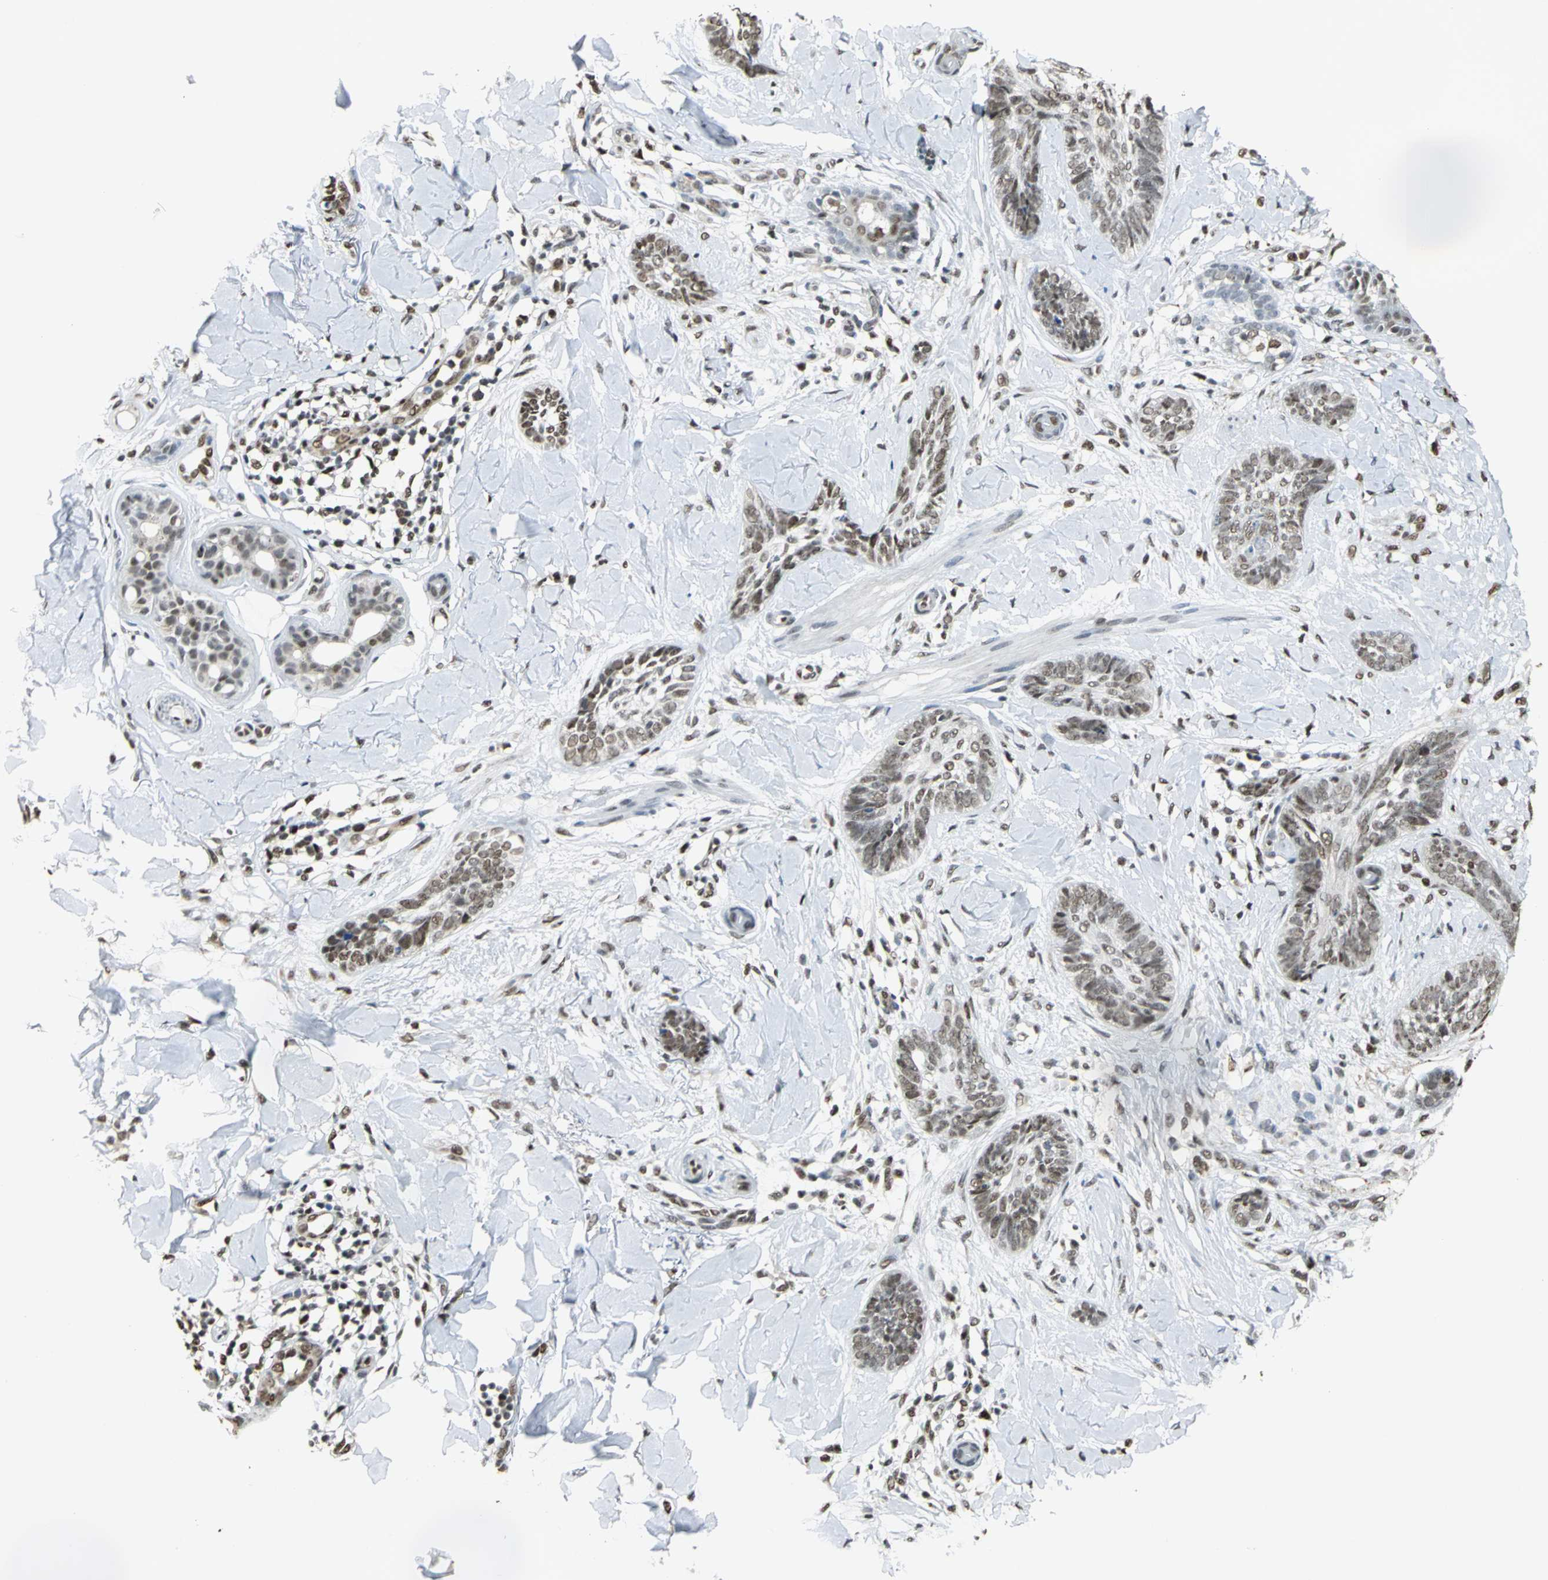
{"staining": {"intensity": "weak", "quantity": "25%-75%", "location": "nuclear"}, "tissue": "skin cancer", "cell_type": "Tumor cells", "image_type": "cancer", "snomed": [{"axis": "morphology", "description": "Basal cell carcinoma"}, {"axis": "topography", "description": "Skin"}], "caption": "This histopathology image displays immunohistochemistry (IHC) staining of basal cell carcinoma (skin), with low weak nuclear staining in approximately 25%-75% of tumor cells.", "gene": "DDX5", "patient": {"sex": "female", "age": 58}}